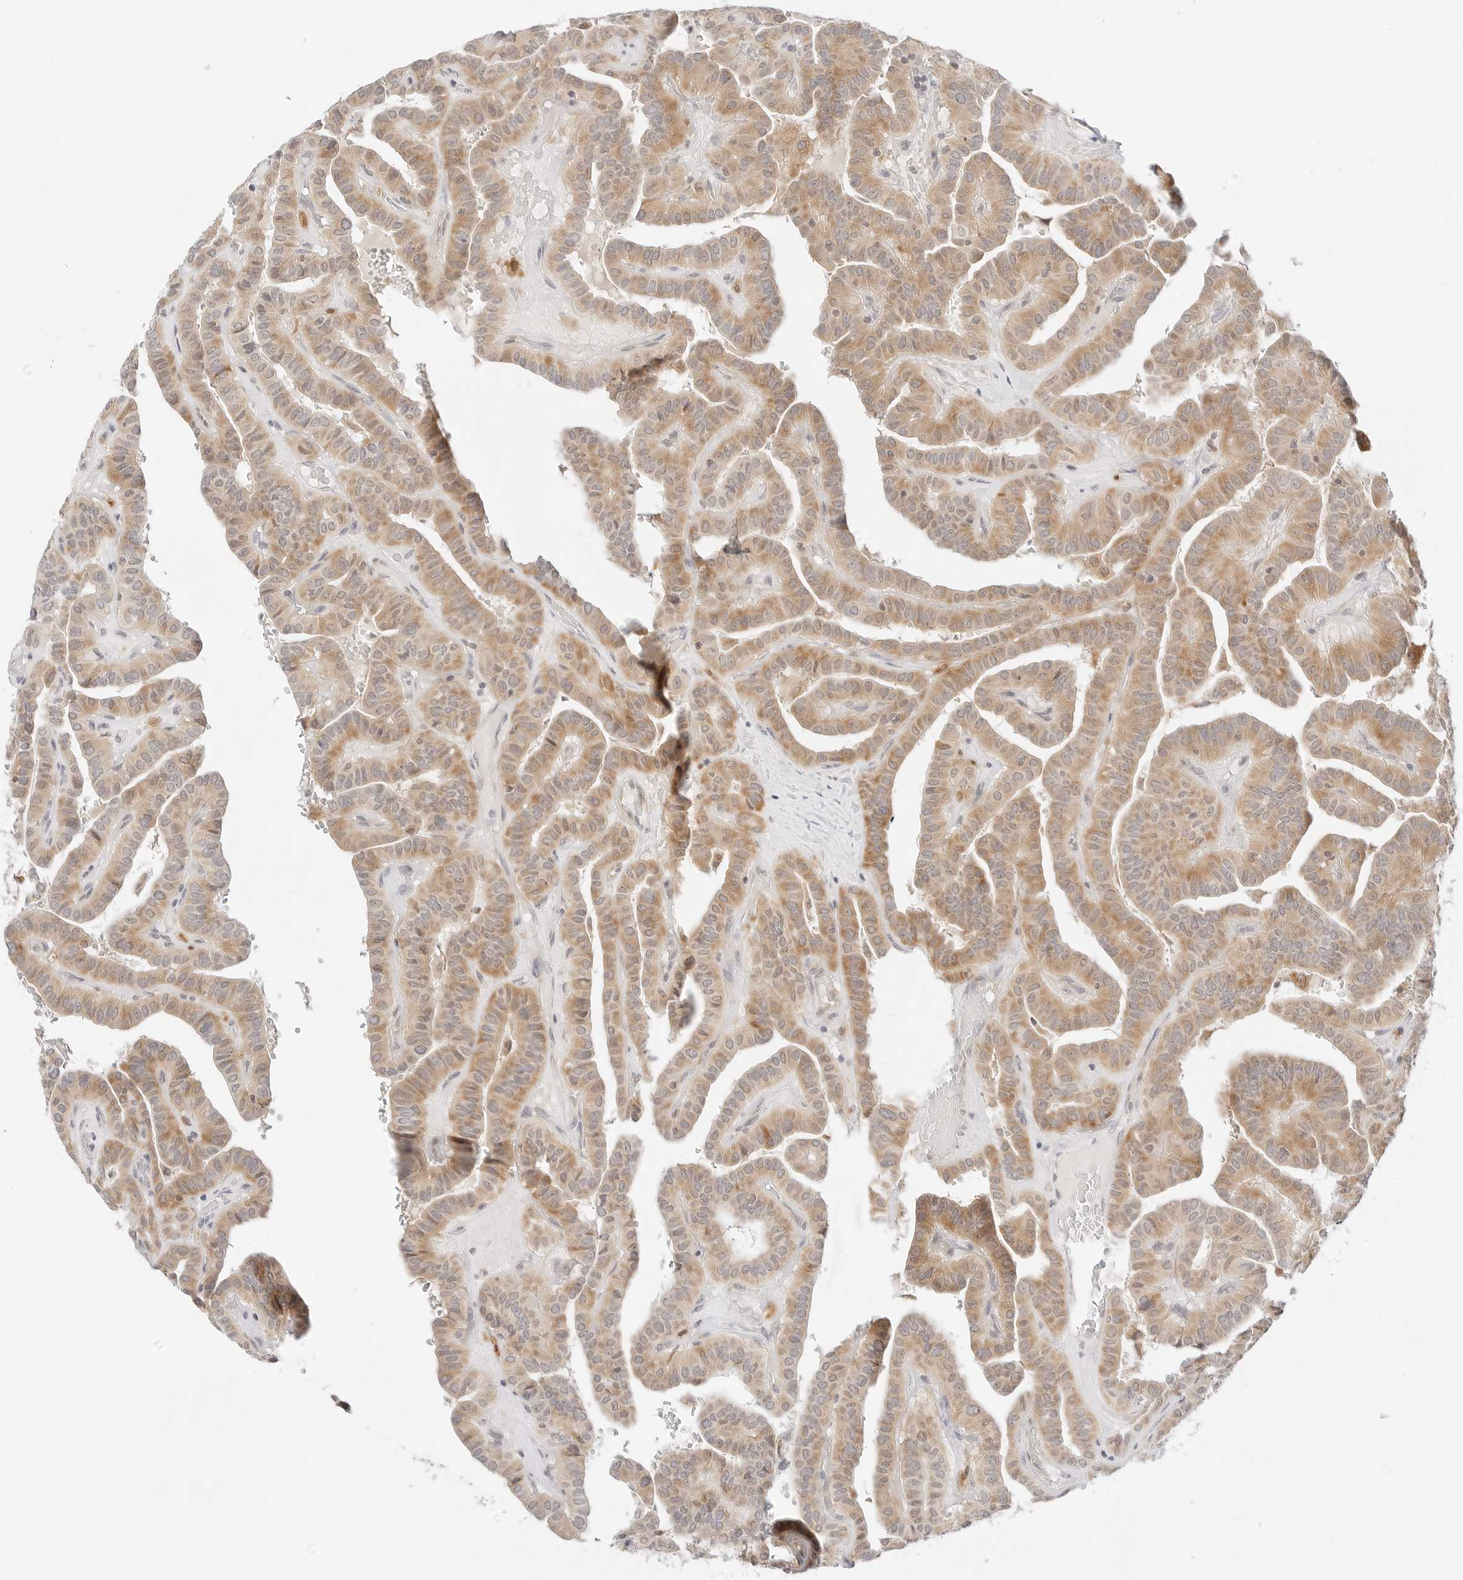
{"staining": {"intensity": "moderate", "quantity": ">75%", "location": "cytoplasmic/membranous"}, "tissue": "thyroid cancer", "cell_type": "Tumor cells", "image_type": "cancer", "snomed": [{"axis": "morphology", "description": "Papillary adenocarcinoma, NOS"}, {"axis": "topography", "description": "Thyroid gland"}], "caption": "Immunohistochemistry (IHC) of thyroid cancer (papillary adenocarcinoma) demonstrates medium levels of moderate cytoplasmic/membranous expression in approximately >75% of tumor cells.", "gene": "ERO1B", "patient": {"sex": "male", "age": 77}}